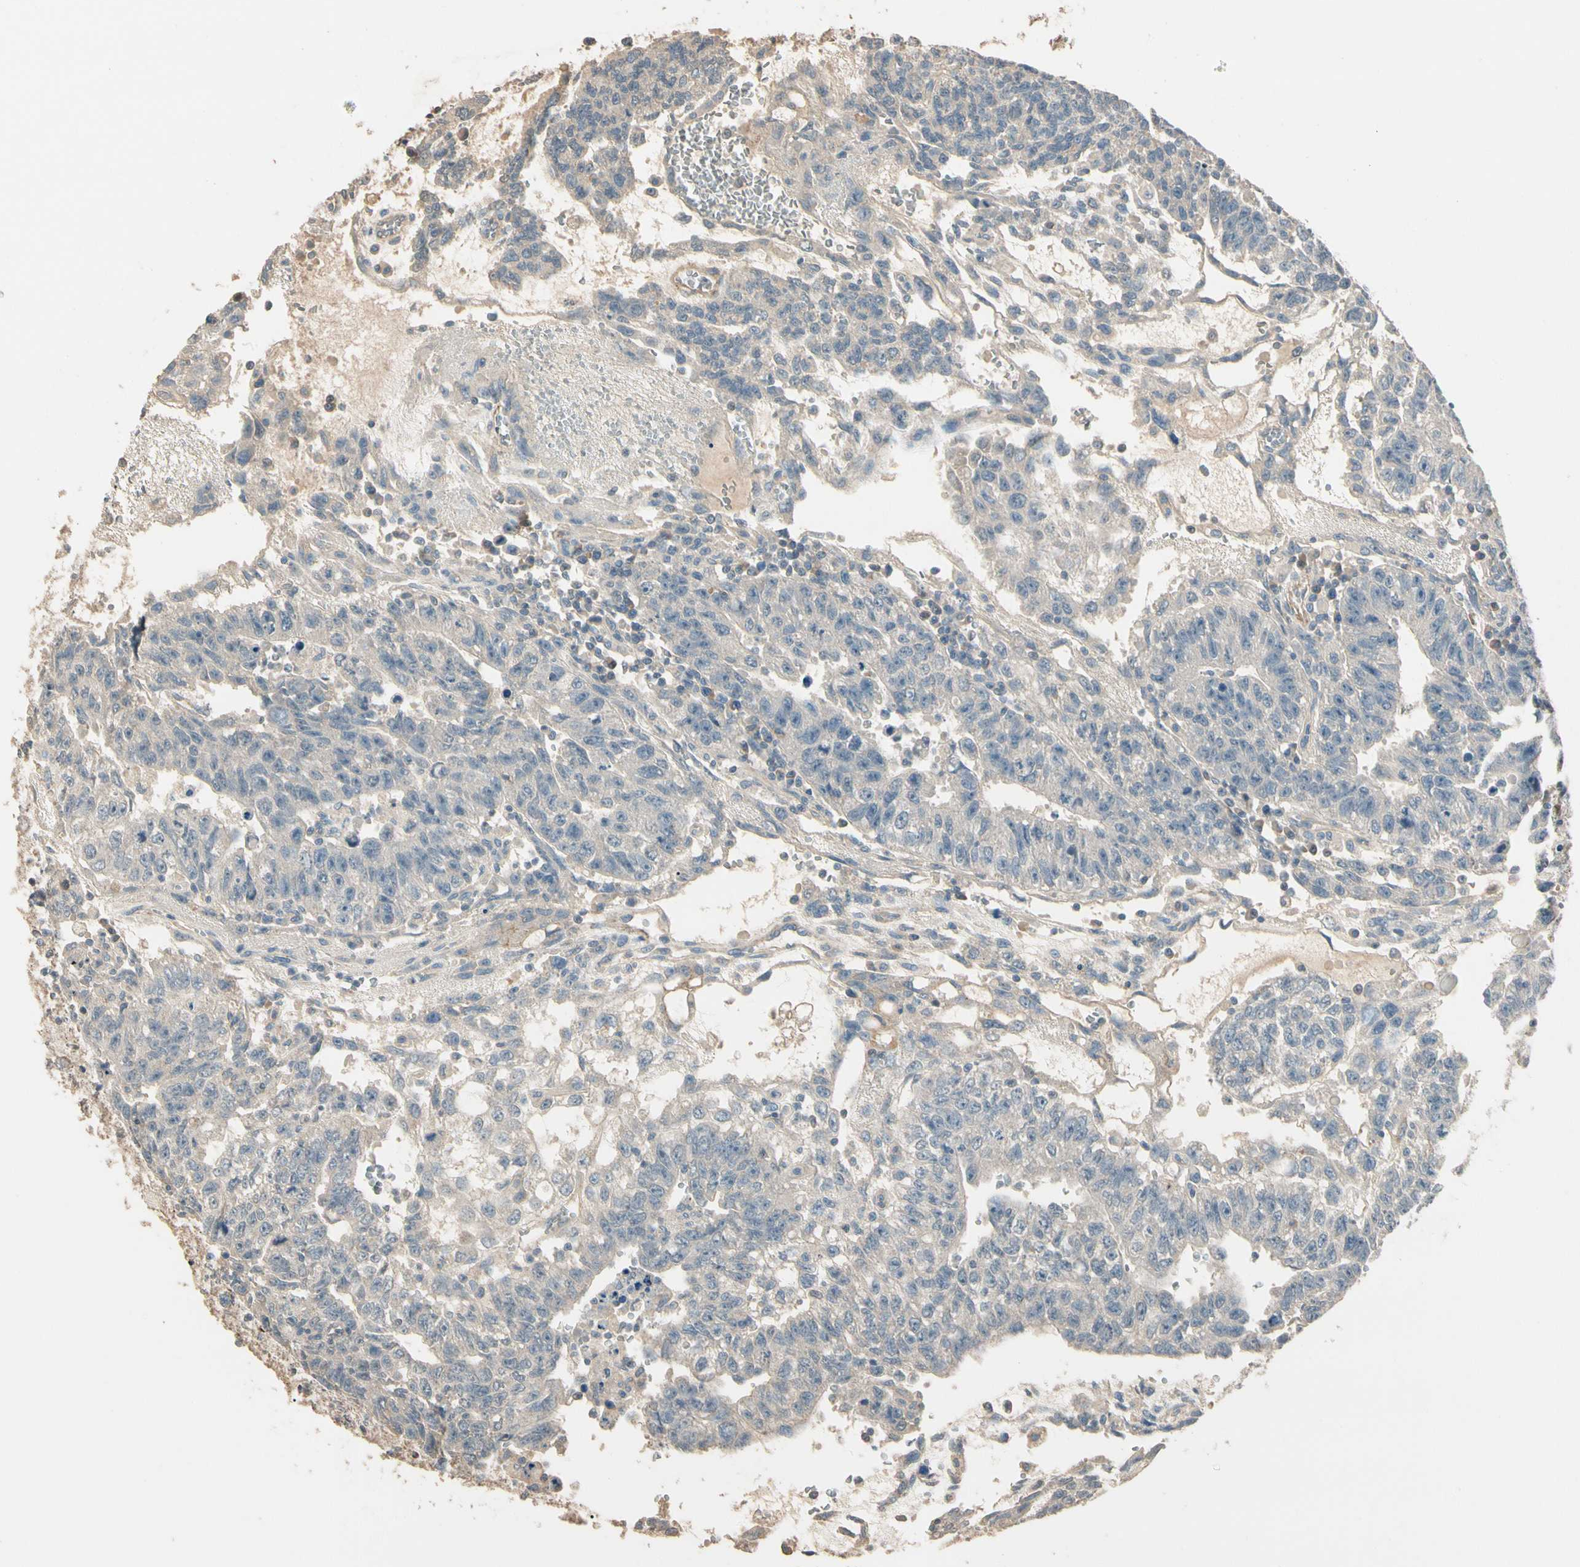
{"staining": {"intensity": "weak", "quantity": "25%-75%", "location": "cytoplasmic/membranous"}, "tissue": "testis cancer", "cell_type": "Tumor cells", "image_type": "cancer", "snomed": [{"axis": "morphology", "description": "Seminoma, NOS"}, {"axis": "morphology", "description": "Carcinoma, Embryonal, NOS"}, {"axis": "topography", "description": "Testis"}], "caption": "DAB immunohistochemical staining of human testis cancer (seminoma) reveals weak cytoplasmic/membranous protein positivity in approximately 25%-75% of tumor cells.", "gene": "CDH6", "patient": {"sex": "male", "age": 52}}